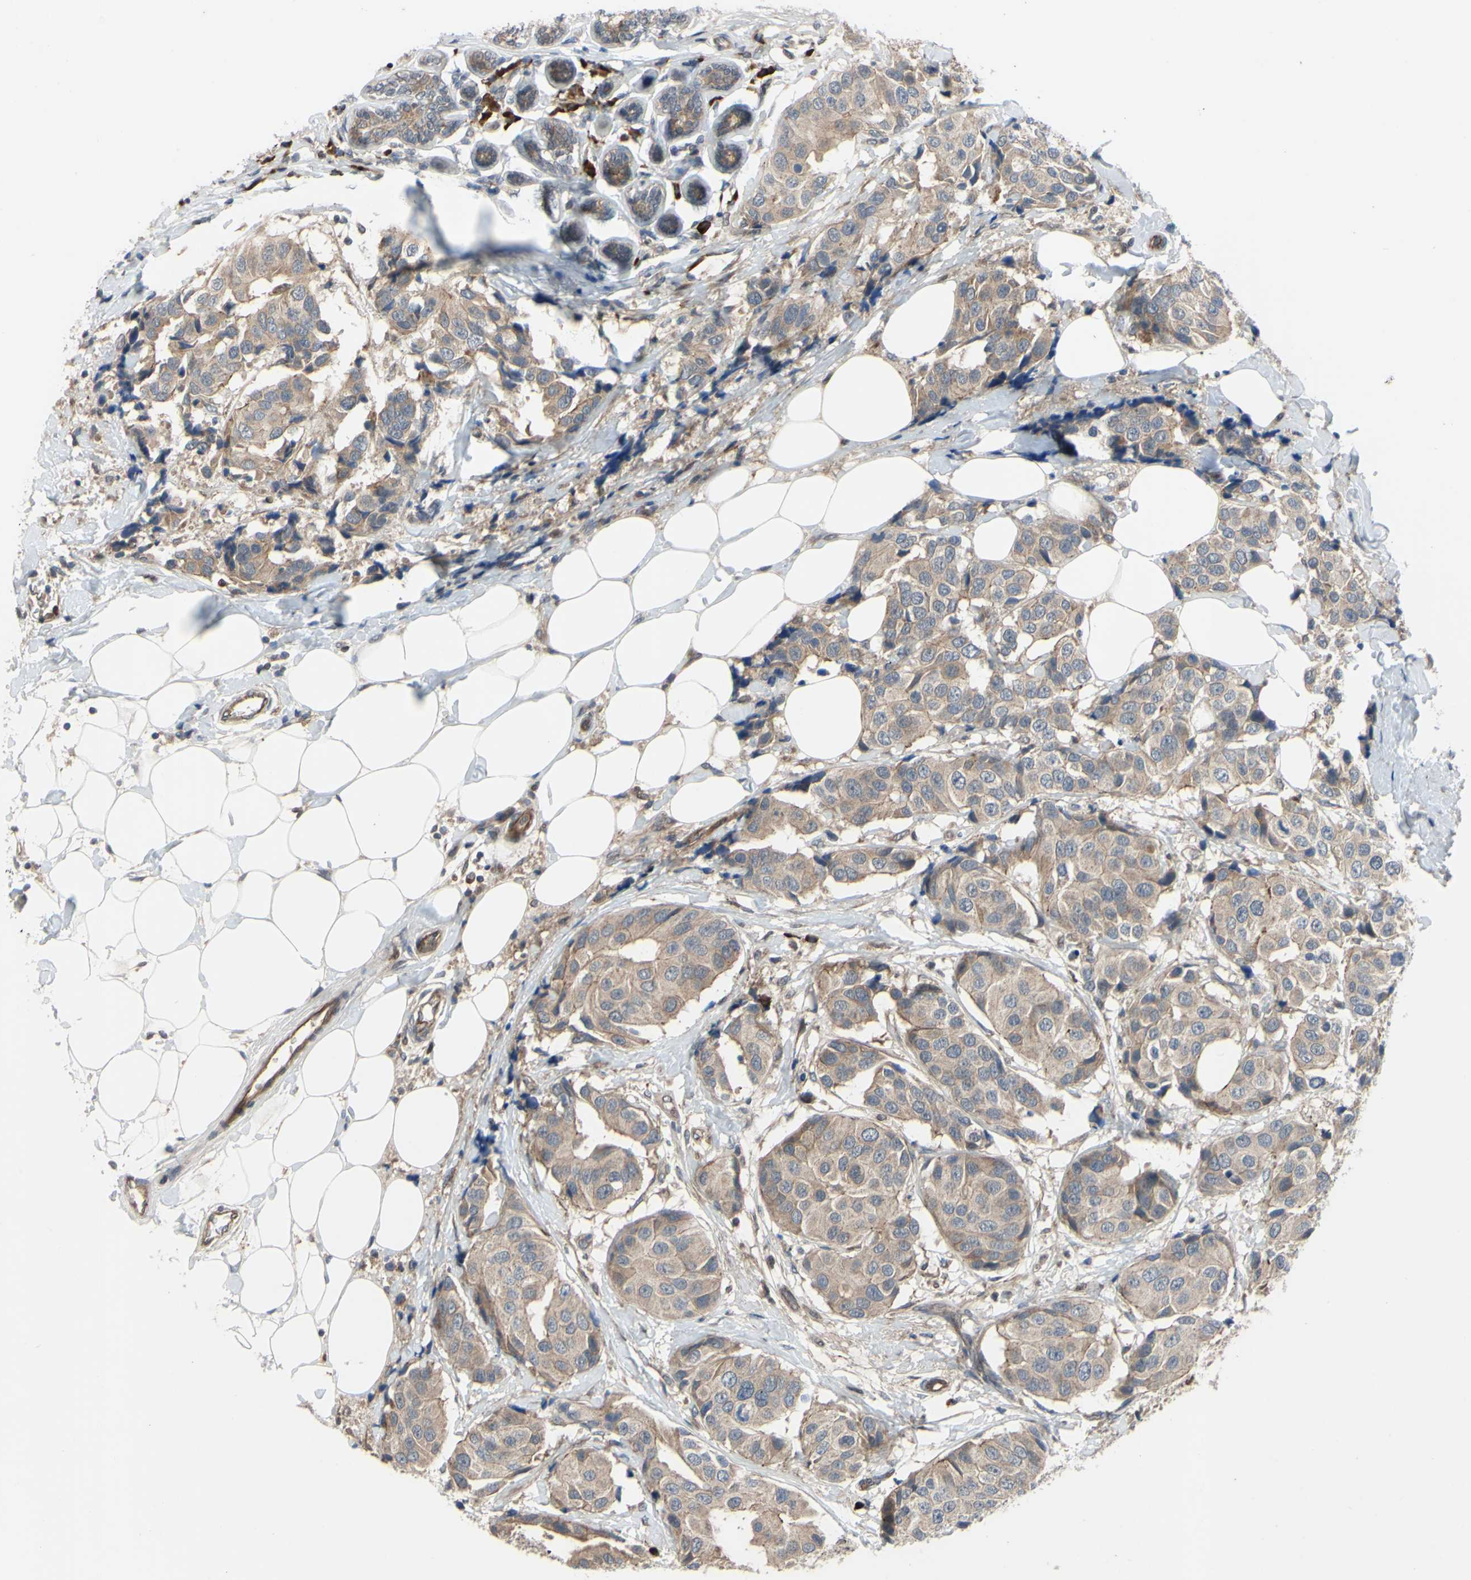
{"staining": {"intensity": "weak", "quantity": ">75%", "location": "cytoplasmic/membranous"}, "tissue": "breast cancer", "cell_type": "Tumor cells", "image_type": "cancer", "snomed": [{"axis": "morphology", "description": "Normal tissue, NOS"}, {"axis": "morphology", "description": "Duct carcinoma"}, {"axis": "topography", "description": "Breast"}], "caption": "Immunohistochemistry image of neoplastic tissue: human infiltrating ductal carcinoma (breast) stained using immunohistochemistry (IHC) displays low levels of weak protein expression localized specifically in the cytoplasmic/membranous of tumor cells, appearing as a cytoplasmic/membranous brown color.", "gene": "XIAP", "patient": {"sex": "female", "age": 39}}